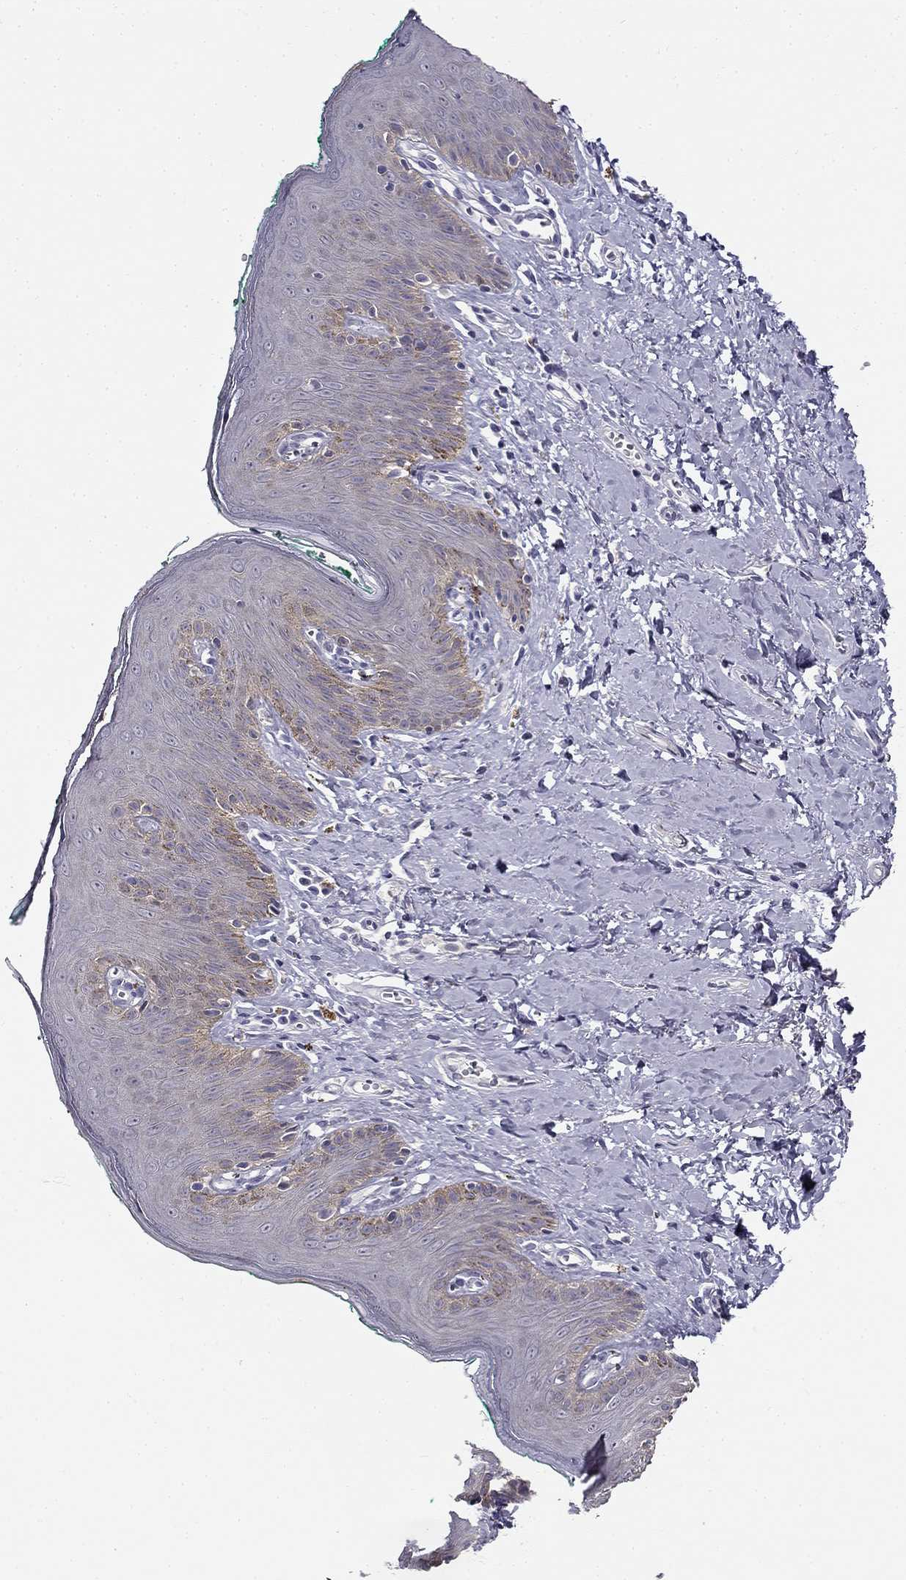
{"staining": {"intensity": "weak", "quantity": "25%-75%", "location": "cytoplasmic/membranous"}, "tissue": "skin", "cell_type": "Epidermal cells", "image_type": "normal", "snomed": [{"axis": "morphology", "description": "Normal tissue, NOS"}, {"axis": "topography", "description": "Vulva"}], "caption": "Protein analysis of benign skin shows weak cytoplasmic/membranous staining in about 25%-75% of epidermal cells. Using DAB (brown) and hematoxylin (blue) stains, captured at high magnification using brightfield microscopy.", "gene": "CNR1", "patient": {"sex": "female", "age": 66}}